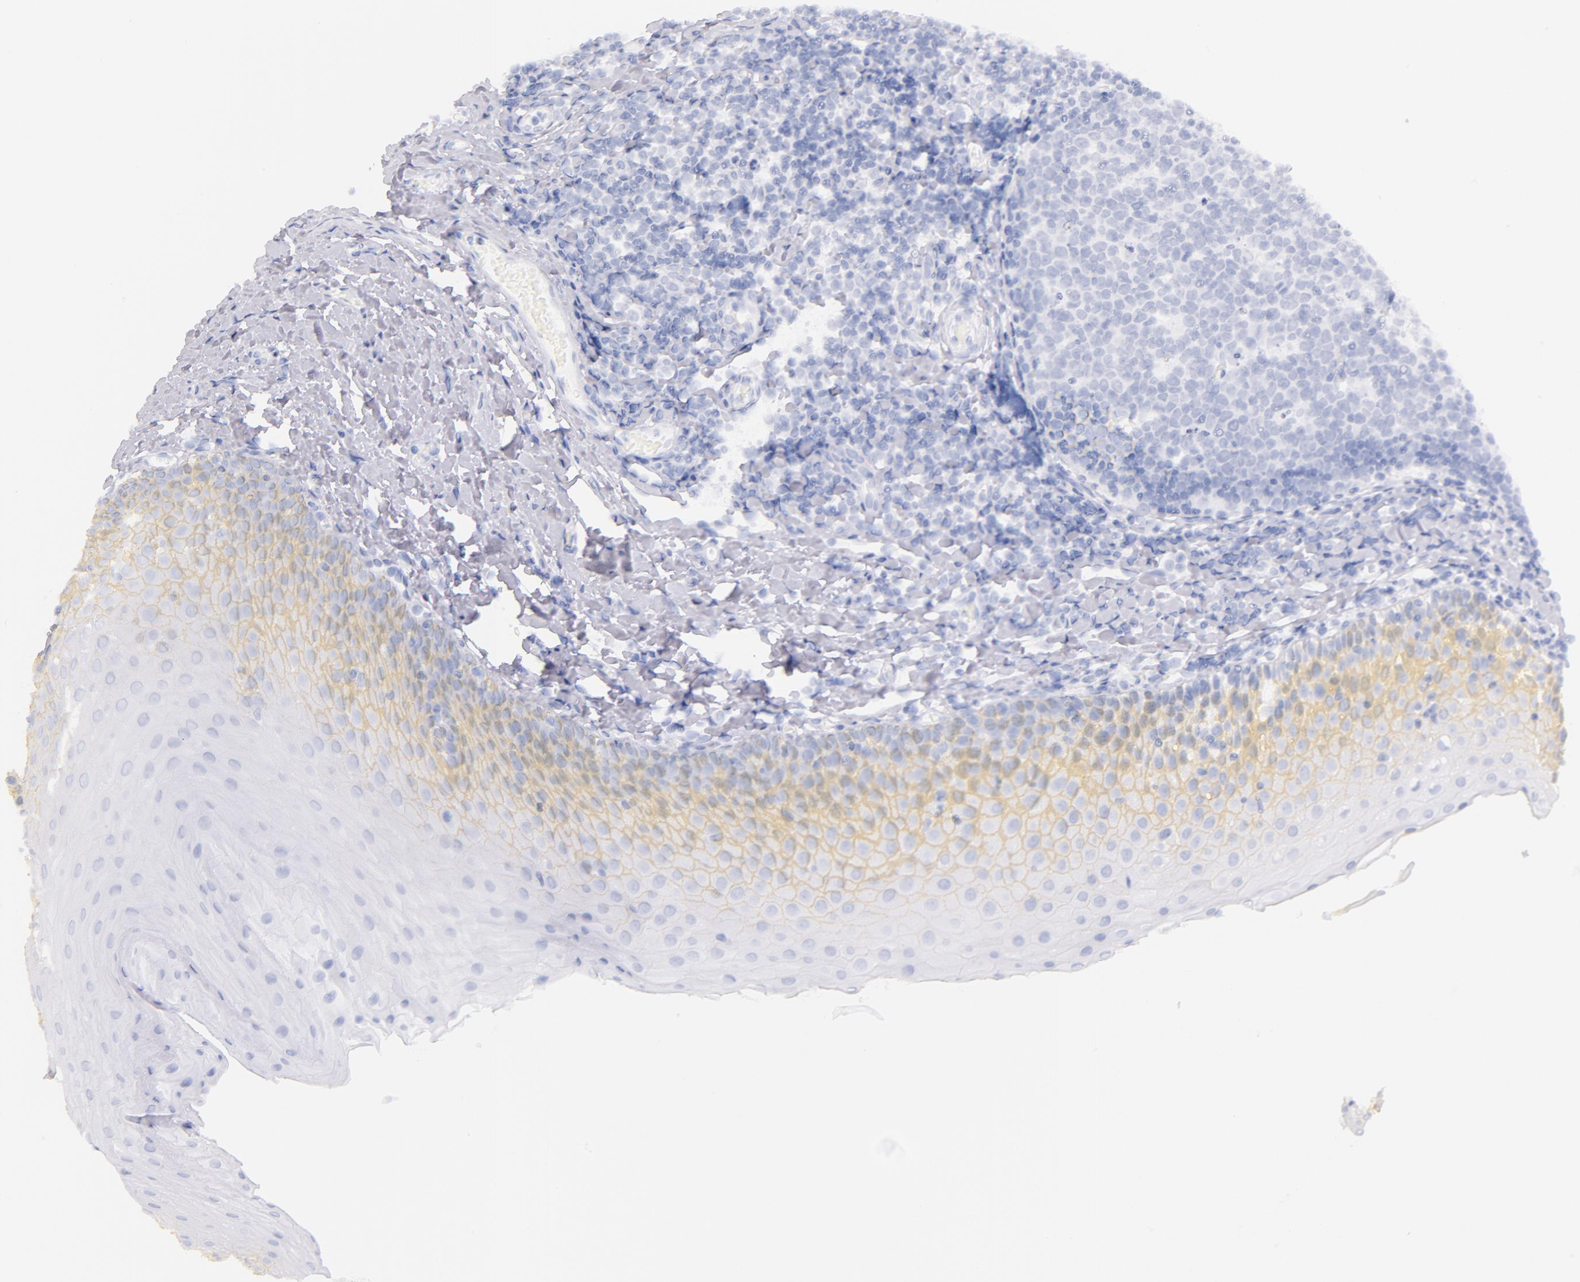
{"staining": {"intensity": "negative", "quantity": "none", "location": "none"}, "tissue": "tonsil", "cell_type": "Germinal center cells", "image_type": "normal", "snomed": [{"axis": "morphology", "description": "Normal tissue, NOS"}, {"axis": "topography", "description": "Tonsil"}], "caption": "There is no significant expression in germinal center cells of tonsil. The staining was performed using DAB (3,3'-diaminobenzidine) to visualize the protein expression in brown, while the nuclei were stained in blue with hematoxylin (Magnification: 20x).", "gene": "CD44", "patient": {"sex": "female", "age": 41}}